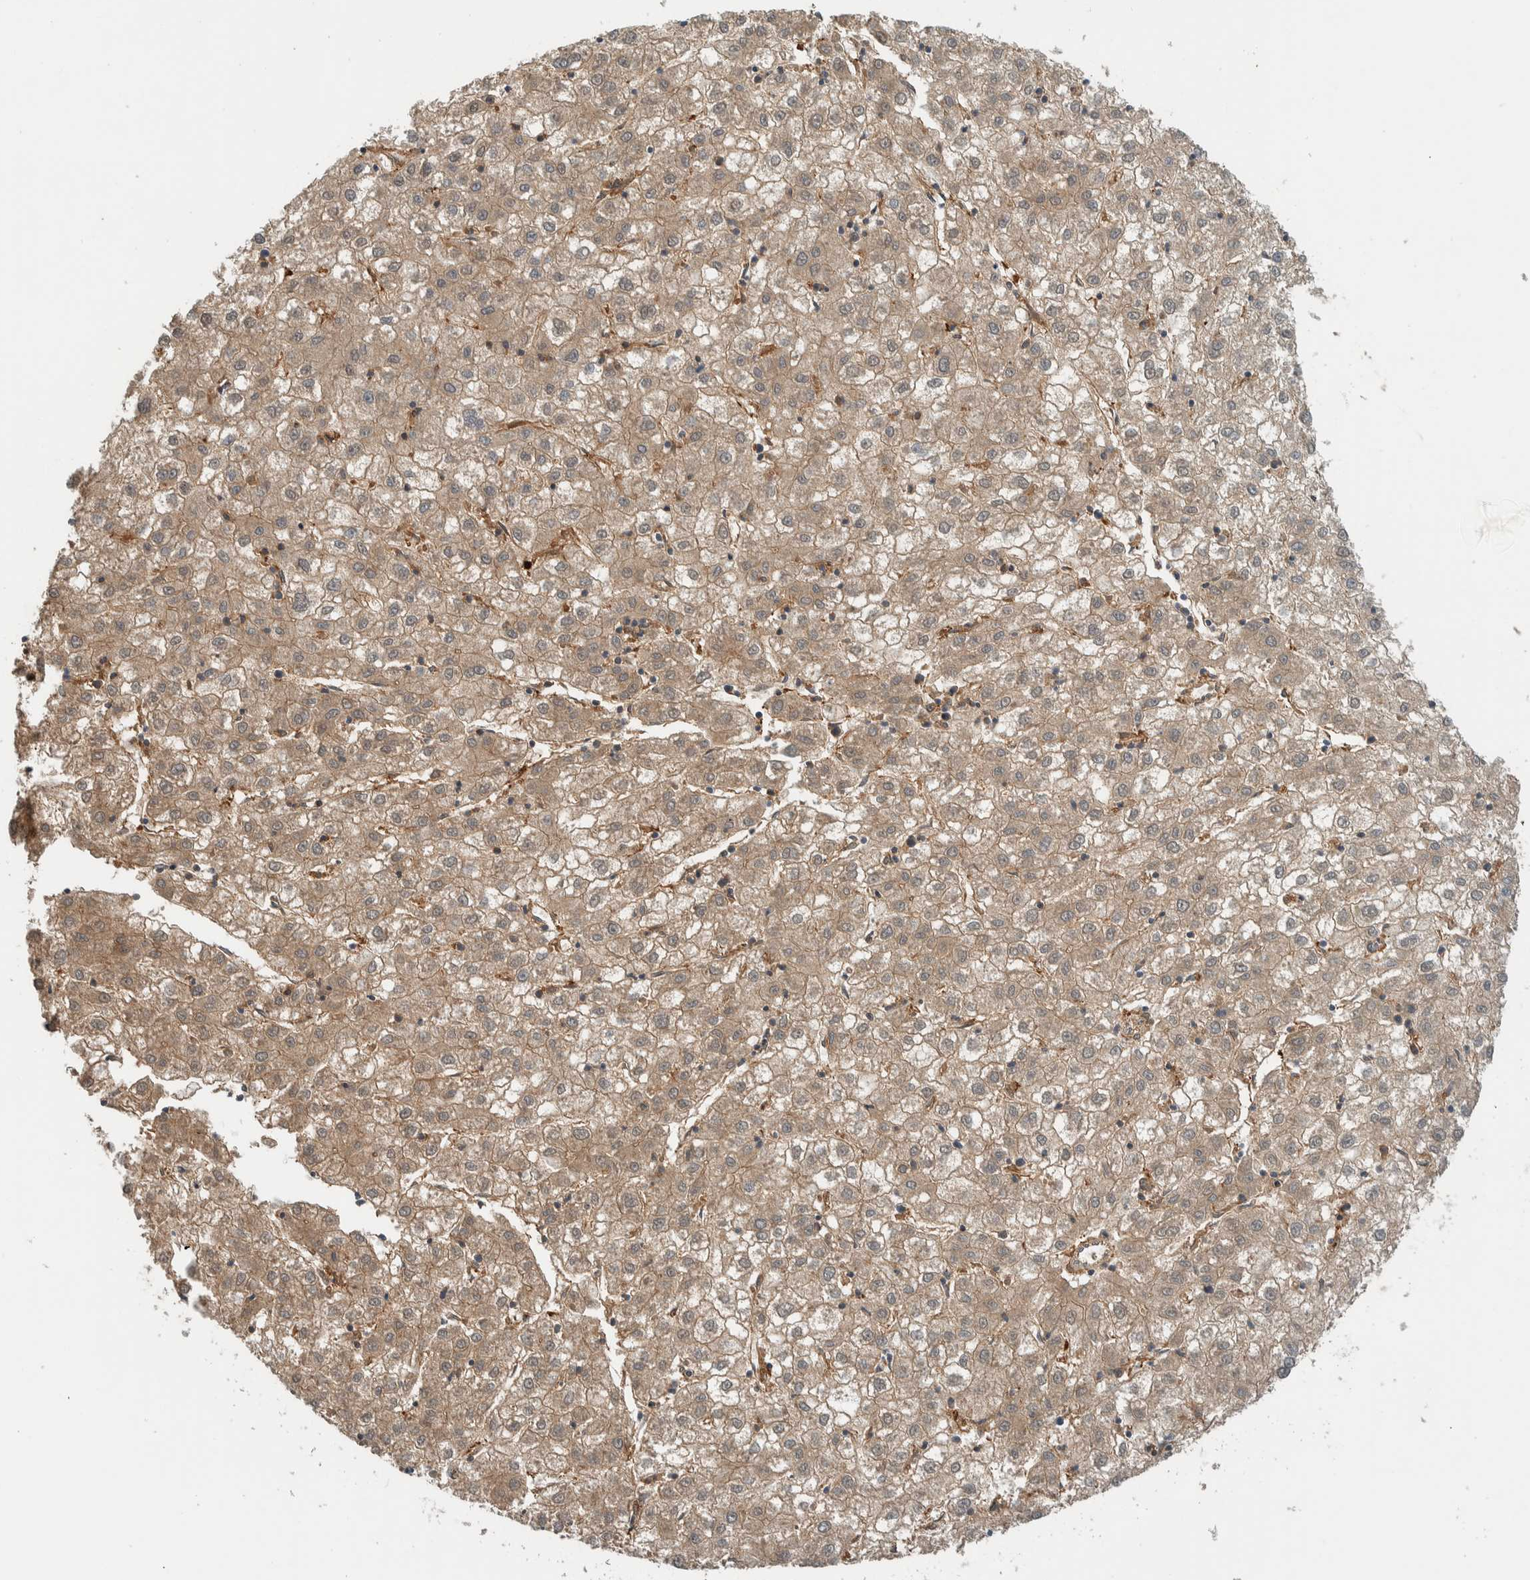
{"staining": {"intensity": "moderate", "quantity": ">75%", "location": "cytoplasmic/membranous"}, "tissue": "liver cancer", "cell_type": "Tumor cells", "image_type": "cancer", "snomed": [{"axis": "morphology", "description": "Carcinoma, Hepatocellular, NOS"}, {"axis": "topography", "description": "Liver"}], "caption": "Immunohistochemical staining of hepatocellular carcinoma (liver) exhibits medium levels of moderate cytoplasmic/membranous expression in about >75% of tumor cells. (Stains: DAB in brown, nuclei in blue, Microscopy: brightfield microscopy at high magnification).", "gene": "MPRIP", "patient": {"sex": "male", "age": 72}}